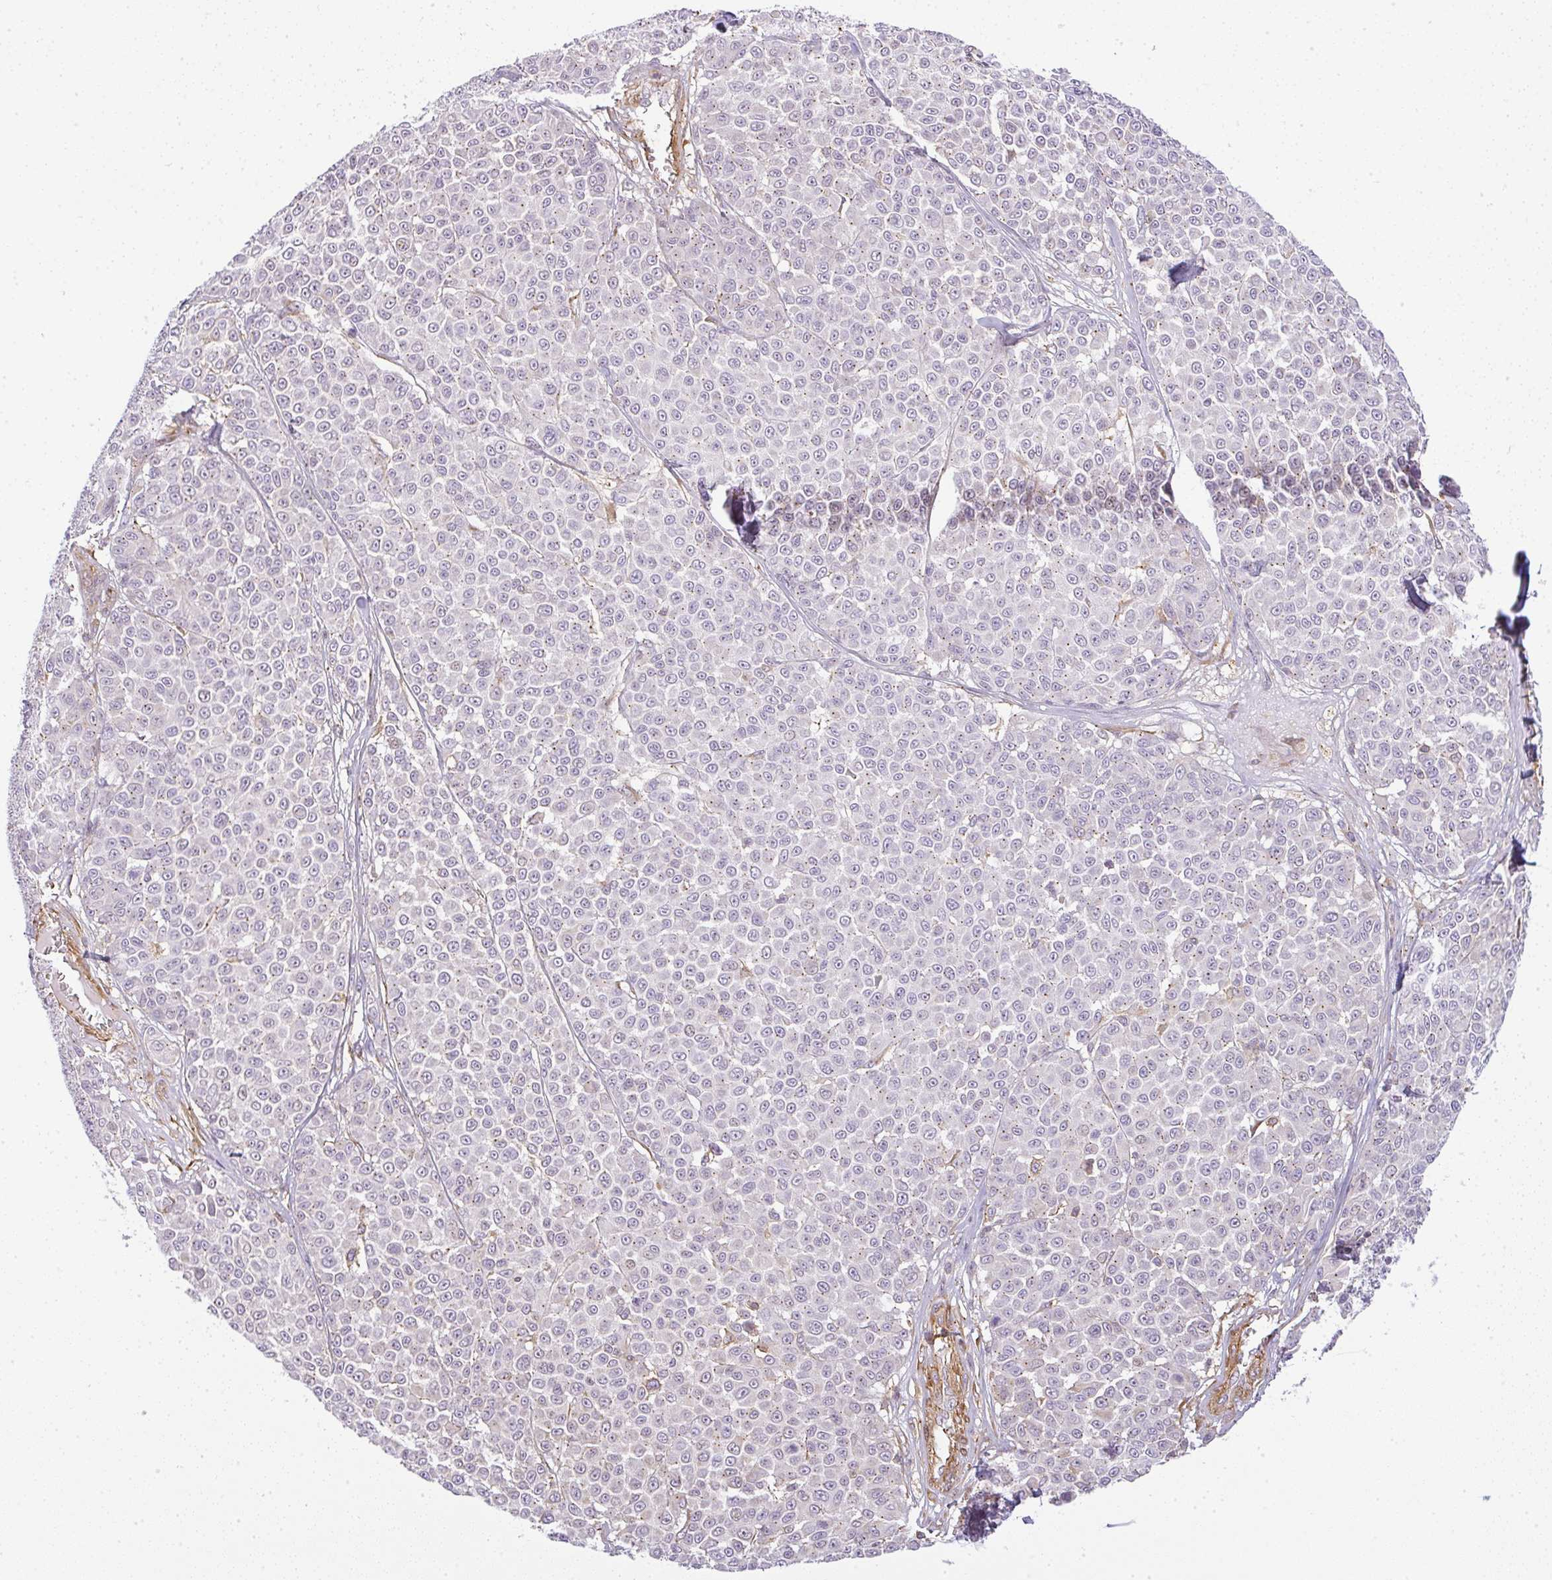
{"staining": {"intensity": "negative", "quantity": "none", "location": "none"}, "tissue": "melanoma", "cell_type": "Tumor cells", "image_type": "cancer", "snomed": [{"axis": "morphology", "description": "Malignant melanoma, NOS"}, {"axis": "topography", "description": "Skin"}], "caption": "Melanoma was stained to show a protein in brown. There is no significant staining in tumor cells.", "gene": "SULF1", "patient": {"sex": "male", "age": 46}}